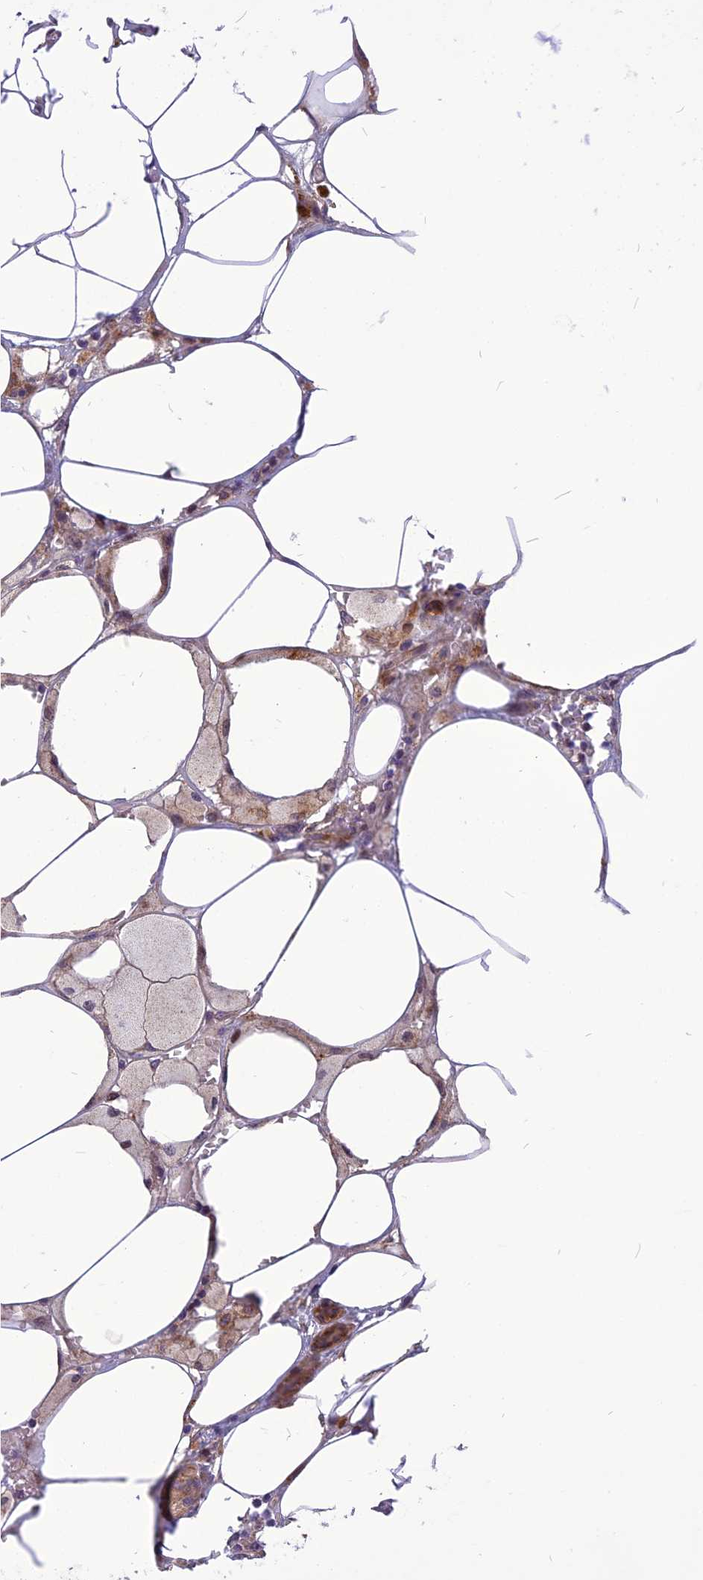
{"staining": {"intensity": "moderate", "quantity": "25%-75%", "location": "cytoplasmic/membranous,nuclear"}, "tissue": "breast cancer", "cell_type": "Tumor cells", "image_type": "cancer", "snomed": [{"axis": "morphology", "description": "Lobular carcinoma"}, {"axis": "topography", "description": "Breast"}], "caption": "Moderate cytoplasmic/membranous and nuclear protein positivity is appreciated in approximately 25%-75% of tumor cells in breast cancer.", "gene": "CMC1", "patient": {"sex": "female", "age": 58}}